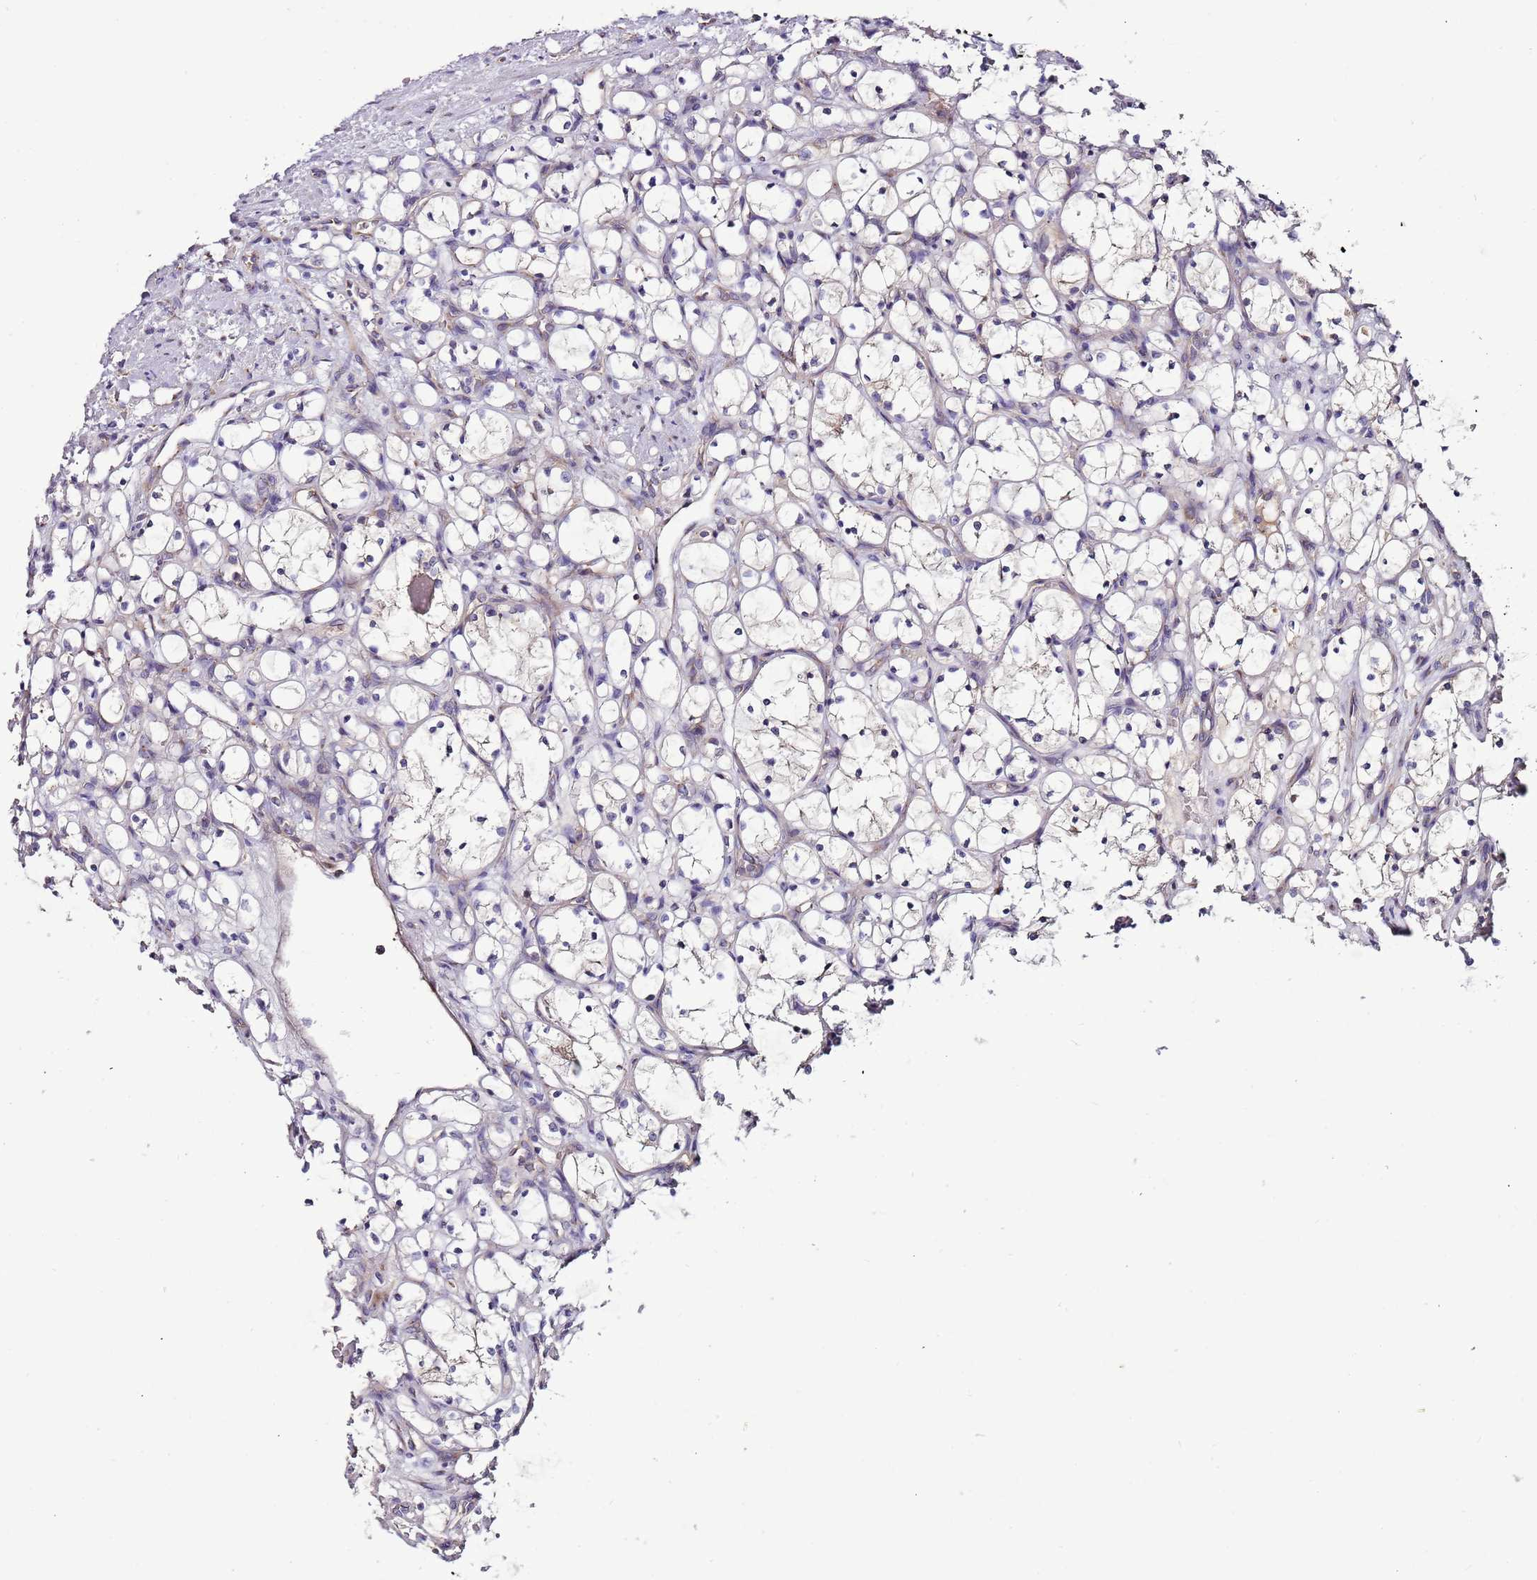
{"staining": {"intensity": "negative", "quantity": "none", "location": "none"}, "tissue": "renal cancer", "cell_type": "Tumor cells", "image_type": "cancer", "snomed": [{"axis": "morphology", "description": "Adenocarcinoma, NOS"}, {"axis": "topography", "description": "Kidney"}], "caption": "High magnification brightfield microscopy of adenocarcinoma (renal) stained with DAB (brown) and counterstained with hematoxylin (blue): tumor cells show no significant staining.", "gene": "FAM20A", "patient": {"sex": "female", "age": 69}}